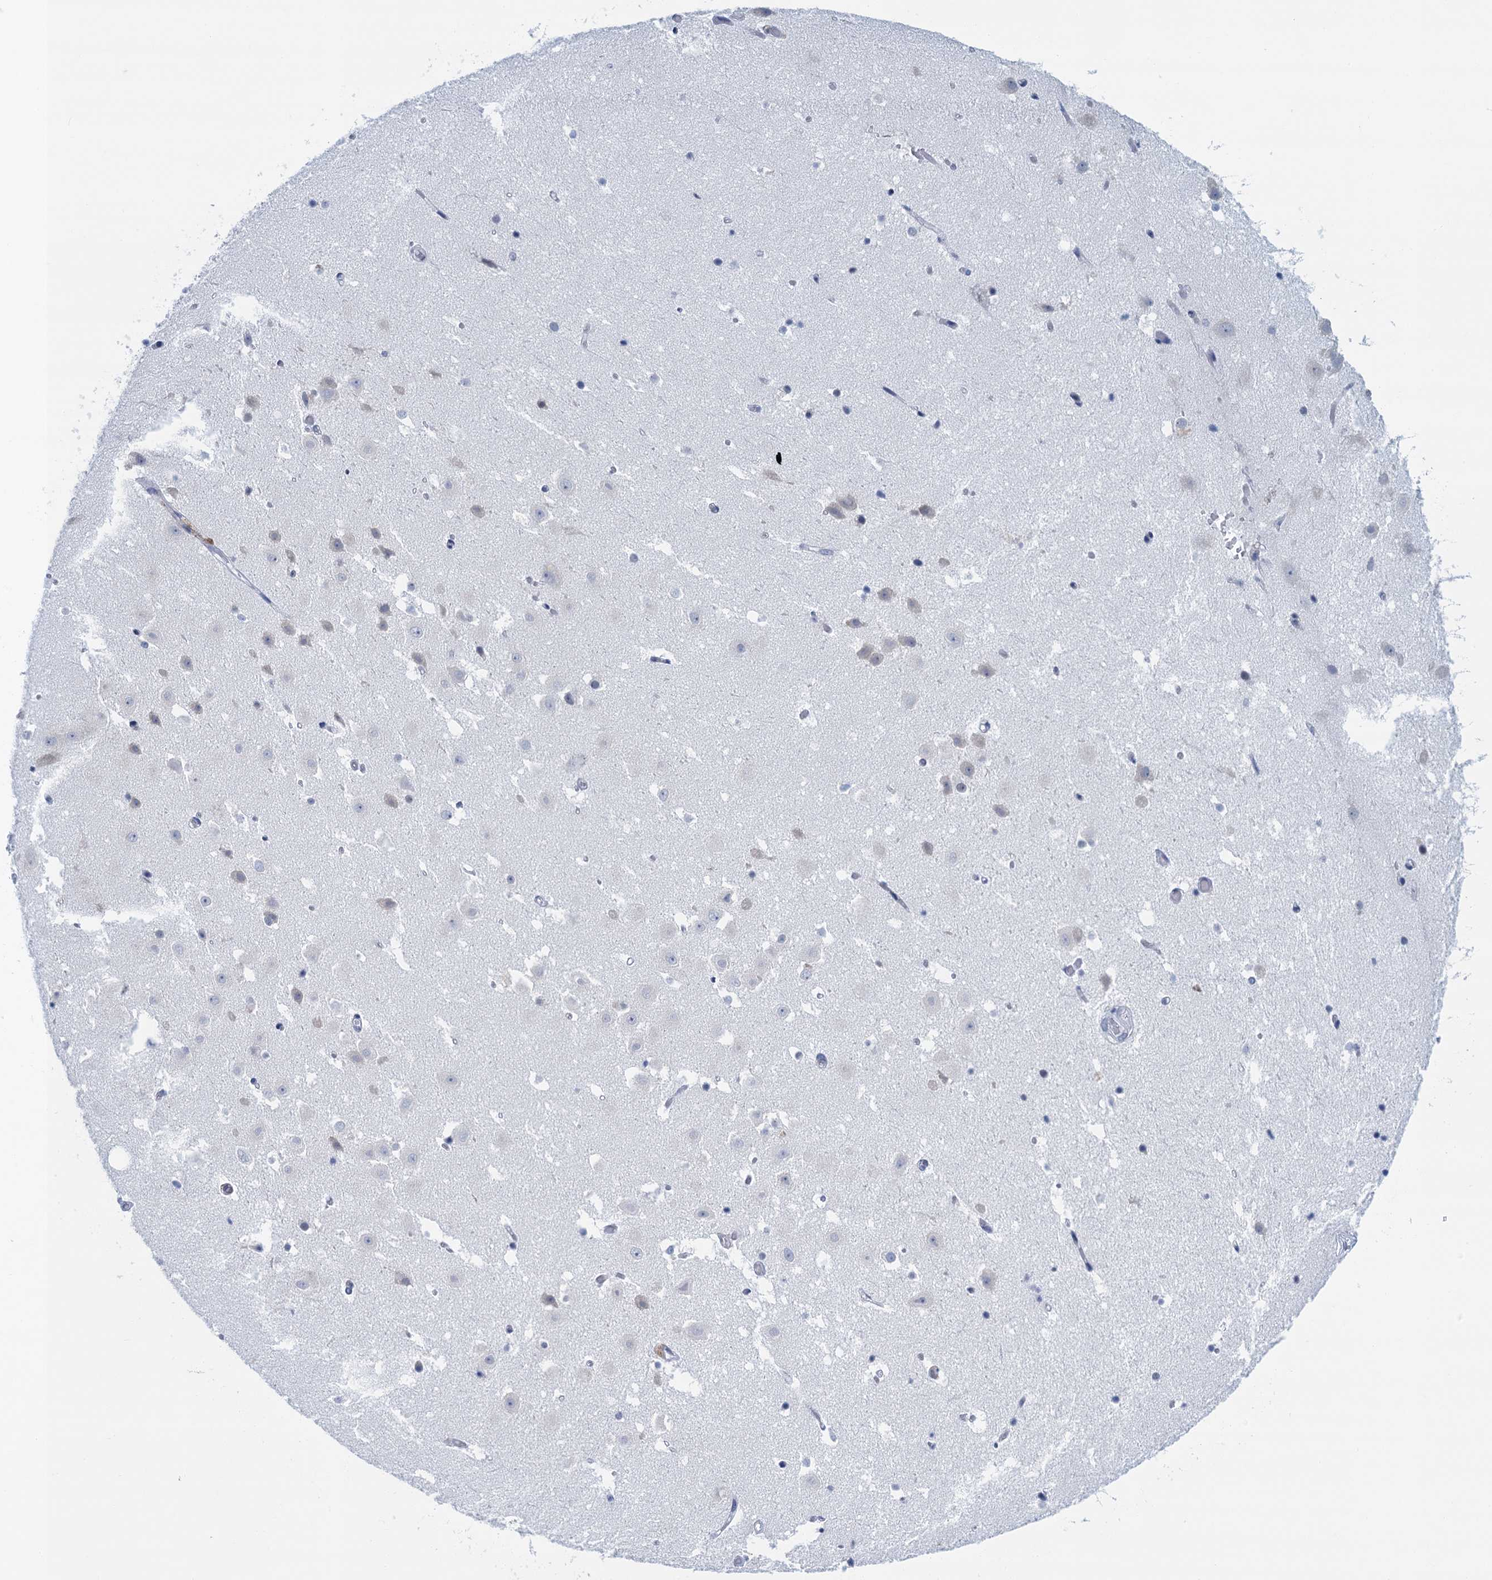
{"staining": {"intensity": "negative", "quantity": "none", "location": "none"}, "tissue": "hippocampus", "cell_type": "Glial cells", "image_type": "normal", "snomed": [{"axis": "morphology", "description": "Normal tissue, NOS"}, {"axis": "topography", "description": "Hippocampus"}], "caption": "Immunohistochemistry image of unremarkable hippocampus: human hippocampus stained with DAB (3,3'-diaminobenzidine) shows no significant protein staining in glial cells.", "gene": "EPS8L1", "patient": {"sex": "female", "age": 52}}